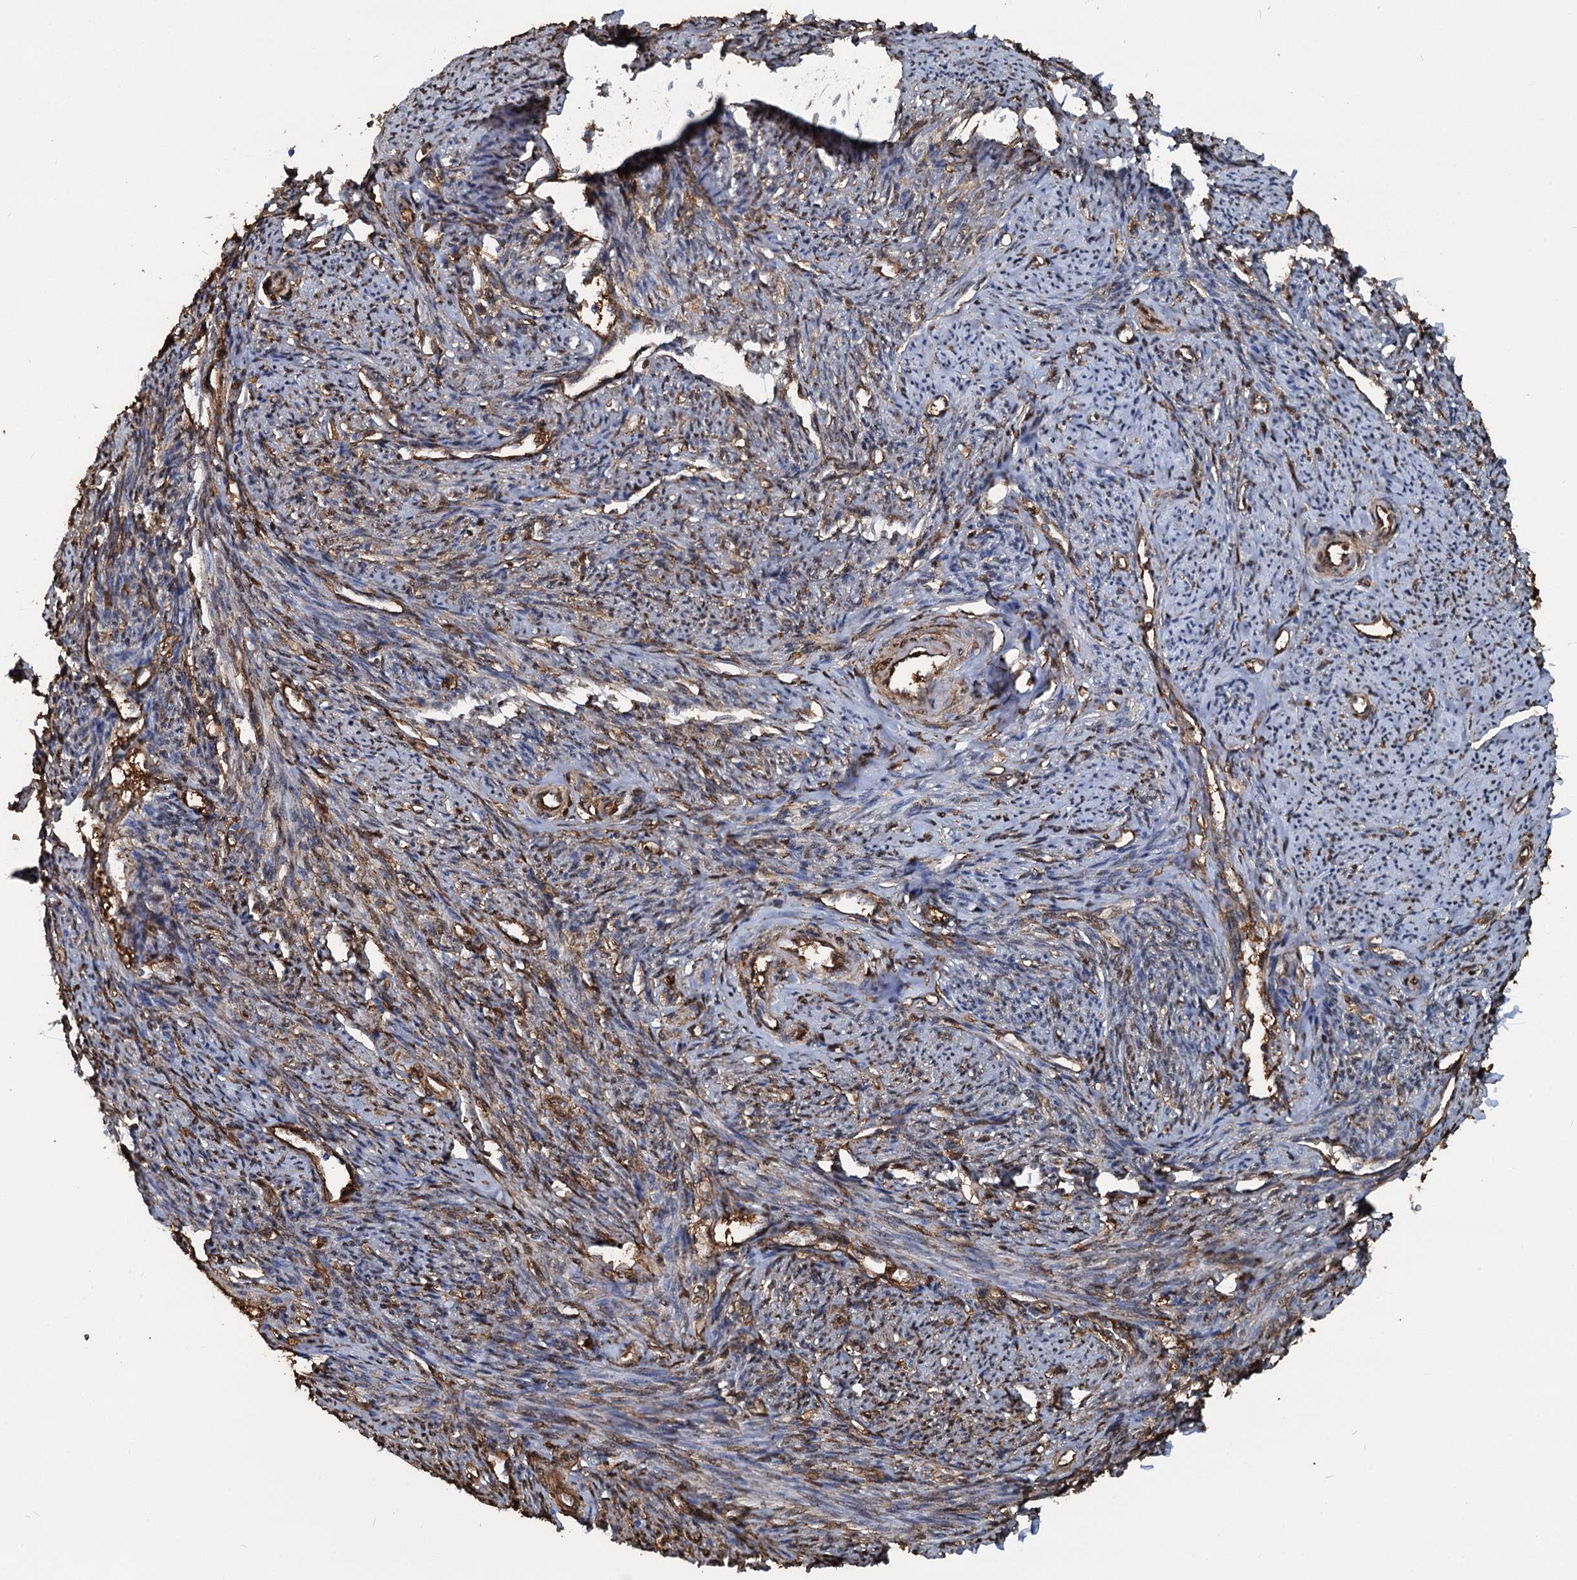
{"staining": {"intensity": "weak", "quantity": "25%-75%", "location": "cytoplasmic/membranous,nuclear"}, "tissue": "smooth muscle", "cell_type": "Smooth muscle cells", "image_type": "normal", "snomed": [{"axis": "morphology", "description": "Normal tissue, NOS"}, {"axis": "topography", "description": "Smooth muscle"}, {"axis": "topography", "description": "Uterus"}], "caption": "An IHC micrograph of unremarkable tissue is shown. Protein staining in brown highlights weak cytoplasmic/membranous,nuclear positivity in smooth muscle within smooth muscle cells.", "gene": "S100A6", "patient": {"sex": "female", "age": 59}}